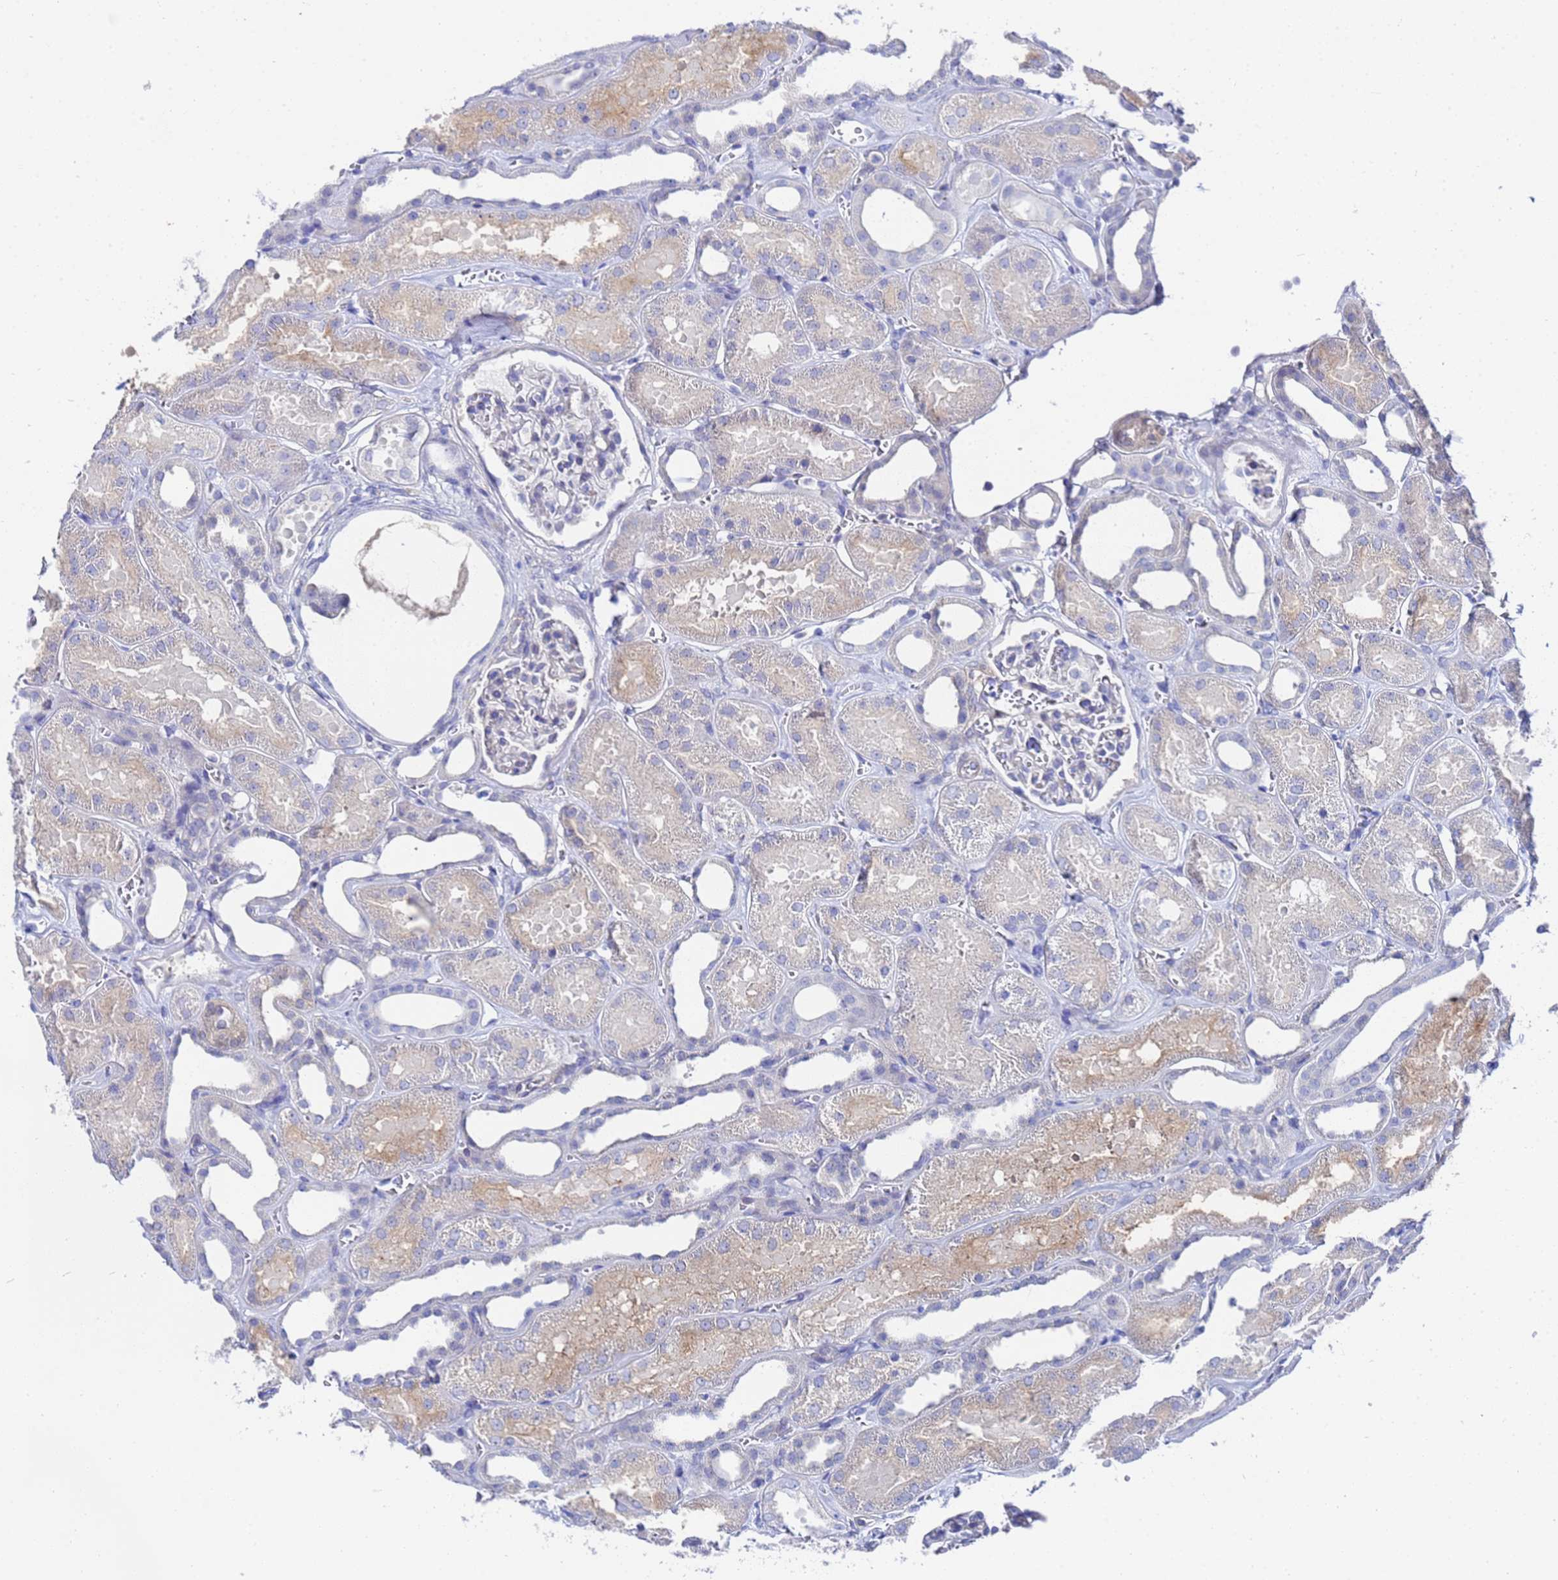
{"staining": {"intensity": "negative", "quantity": "none", "location": "none"}, "tissue": "kidney", "cell_type": "Cells in glomeruli", "image_type": "normal", "snomed": [{"axis": "morphology", "description": "Normal tissue, NOS"}, {"axis": "morphology", "description": "Adenocarcinoma, NOS"}, {"axis": "topography", "description": "Kidney"}], "caption": "DAB (3,3'-diaminobenzidine) immunohistochemical staining of unremarkable kidney exhibits no significant staining in cells in glomeruli.", "gene": "ZNF26", "patient": {"sex": "female", "age": 68}}